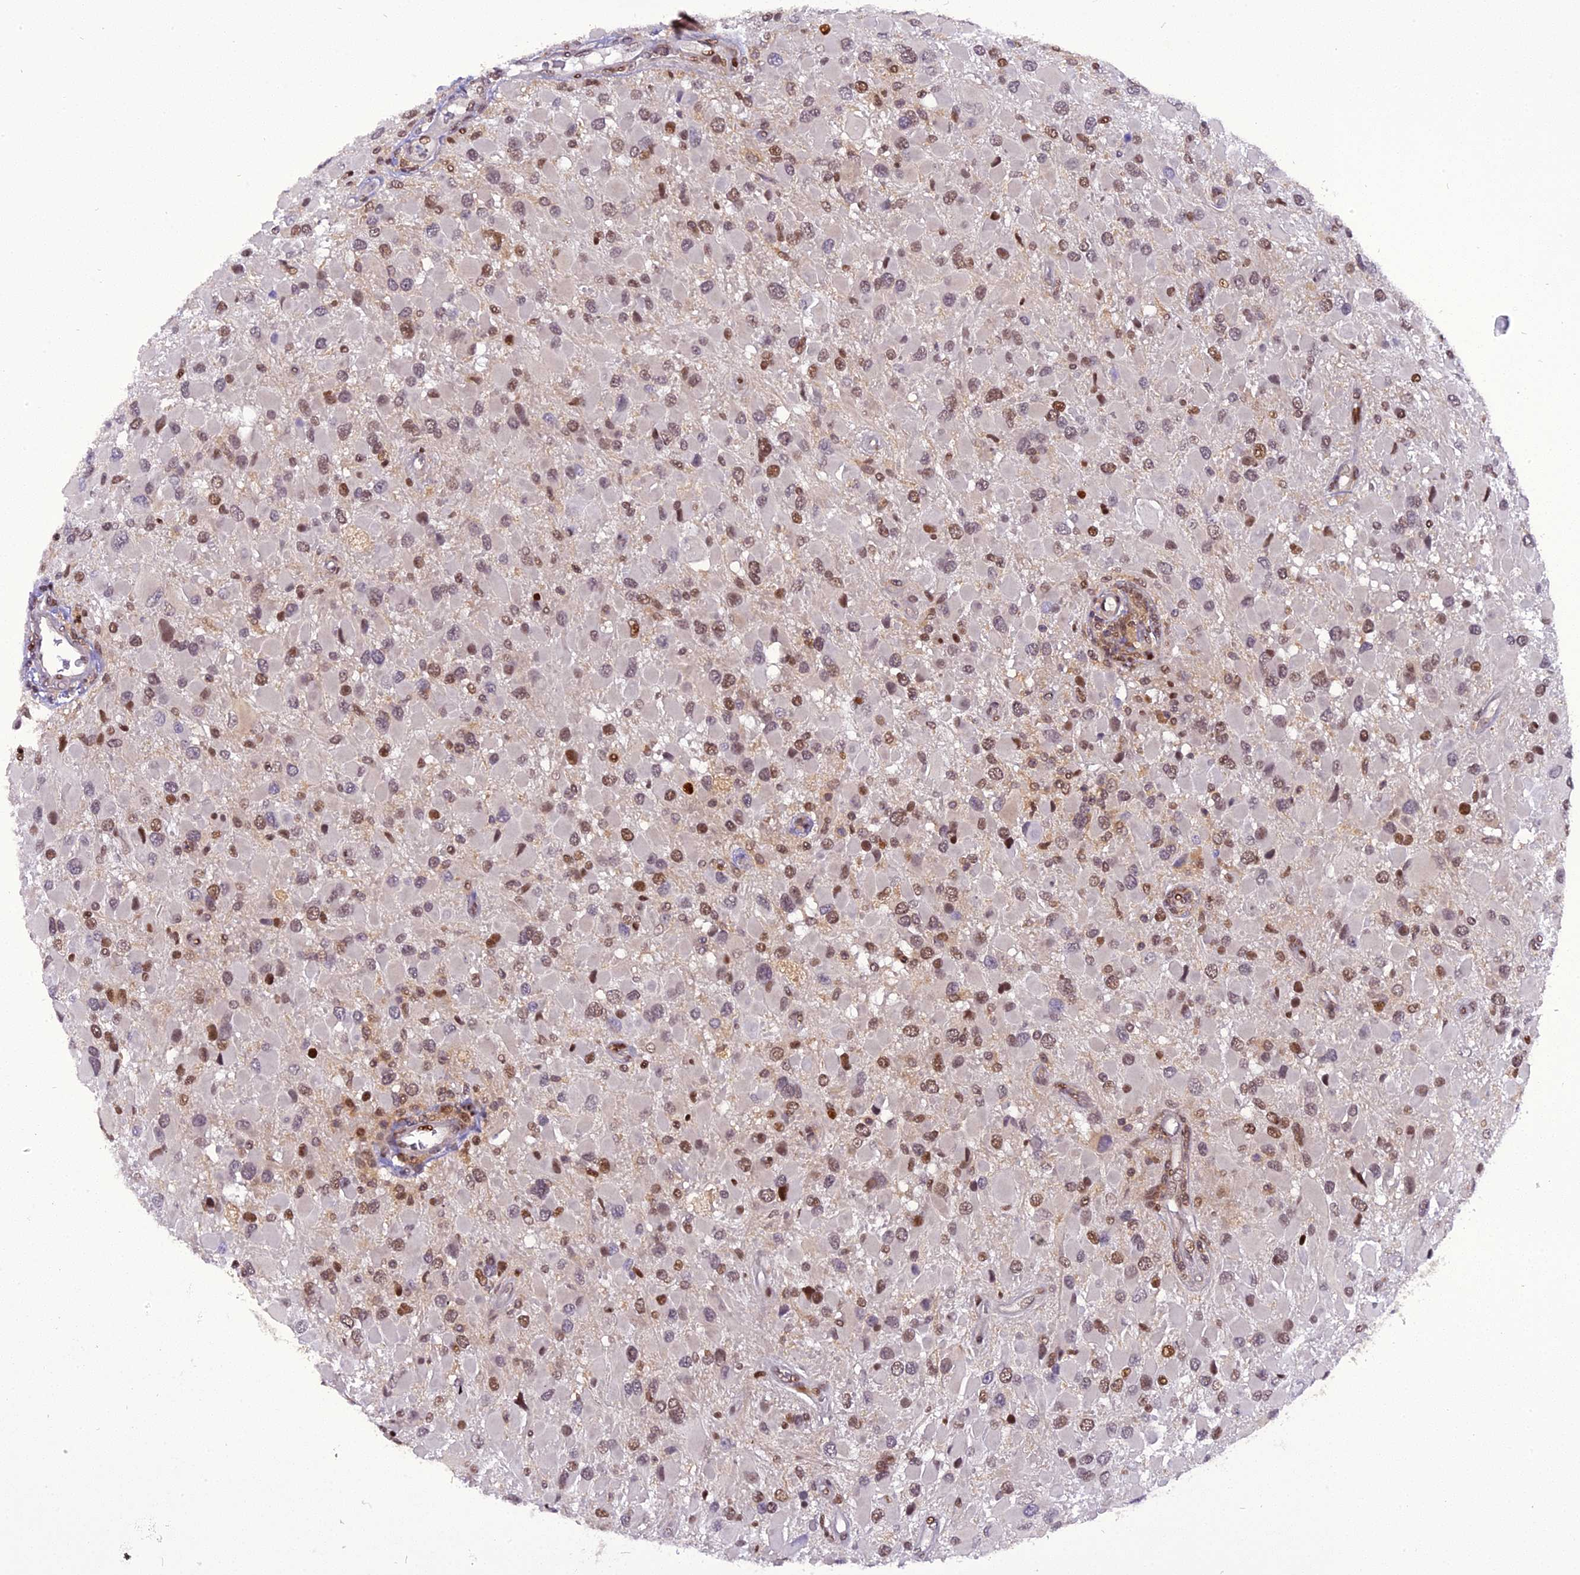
{"staining": {"intensity": "moderate", "quantity": ">75%", "location": "nuclear"}, "tissue": "glioma", "cell_type": "Tumor cells", "image_type": "cancer", "snomed": [{"axis": "morphology", "description": "Glioma, malignant, High grade"}, {"axis": "topography", "description": "Brain"}], "caption": "IHC (DAB) staining of glioma displays moderate nuclear protein positivity in about >75% of tumor cells.", "gene": "RABGGTA", "patient": {"sex": "male", "age": 53}}